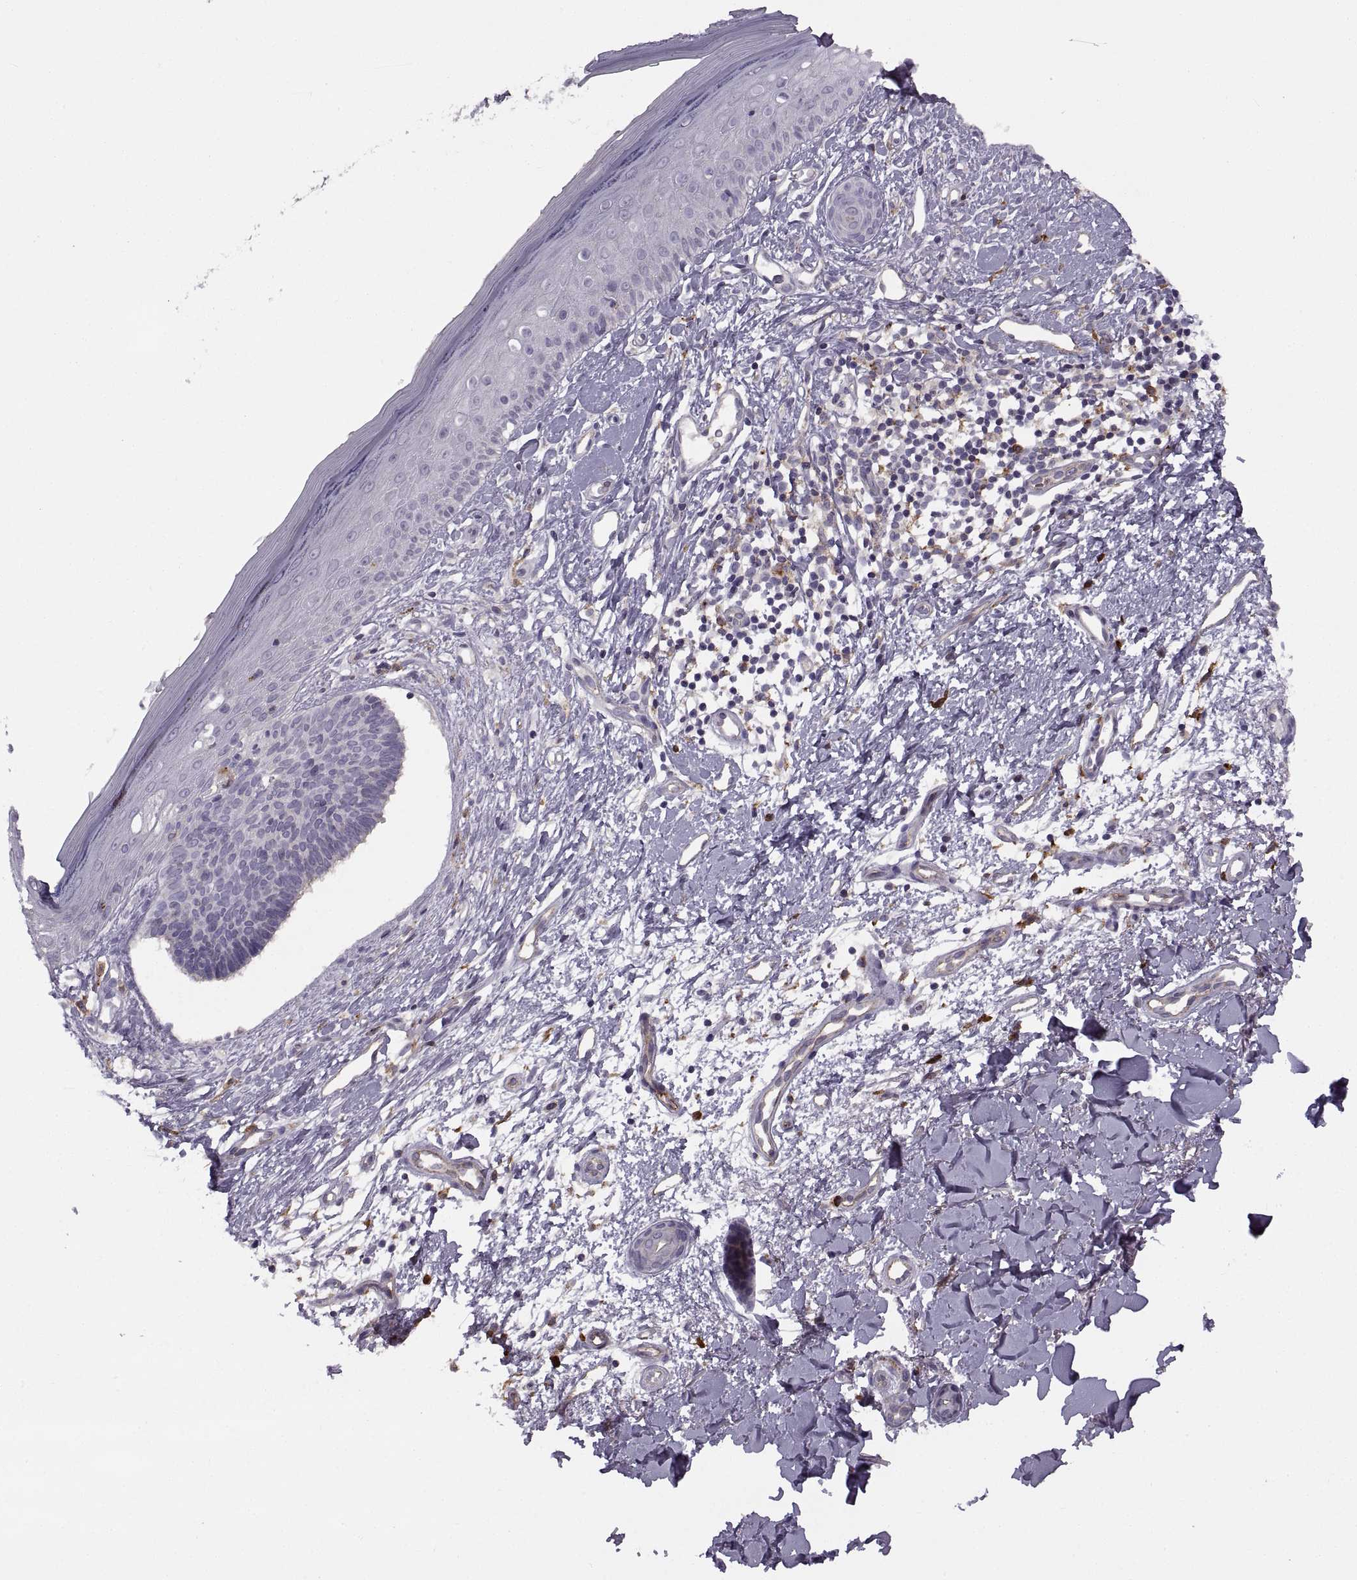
{"staining": {"intensity": "negative", "quantity": "none", "location": "none"}, "tissue": "skin cancer", "cell_type": "Tumor cells", "image_type": "cancer", "snomed": [{"axis": "morphology", "description": "Basal cell carcinoma"}, {"axis": "topography", "description": "Skin"}], "caption": "Tumor cells show no significant protein expression in skin basal cell carcinoma.", "gene": "RALB", "patient": {"sex": "male", "age": 51}}